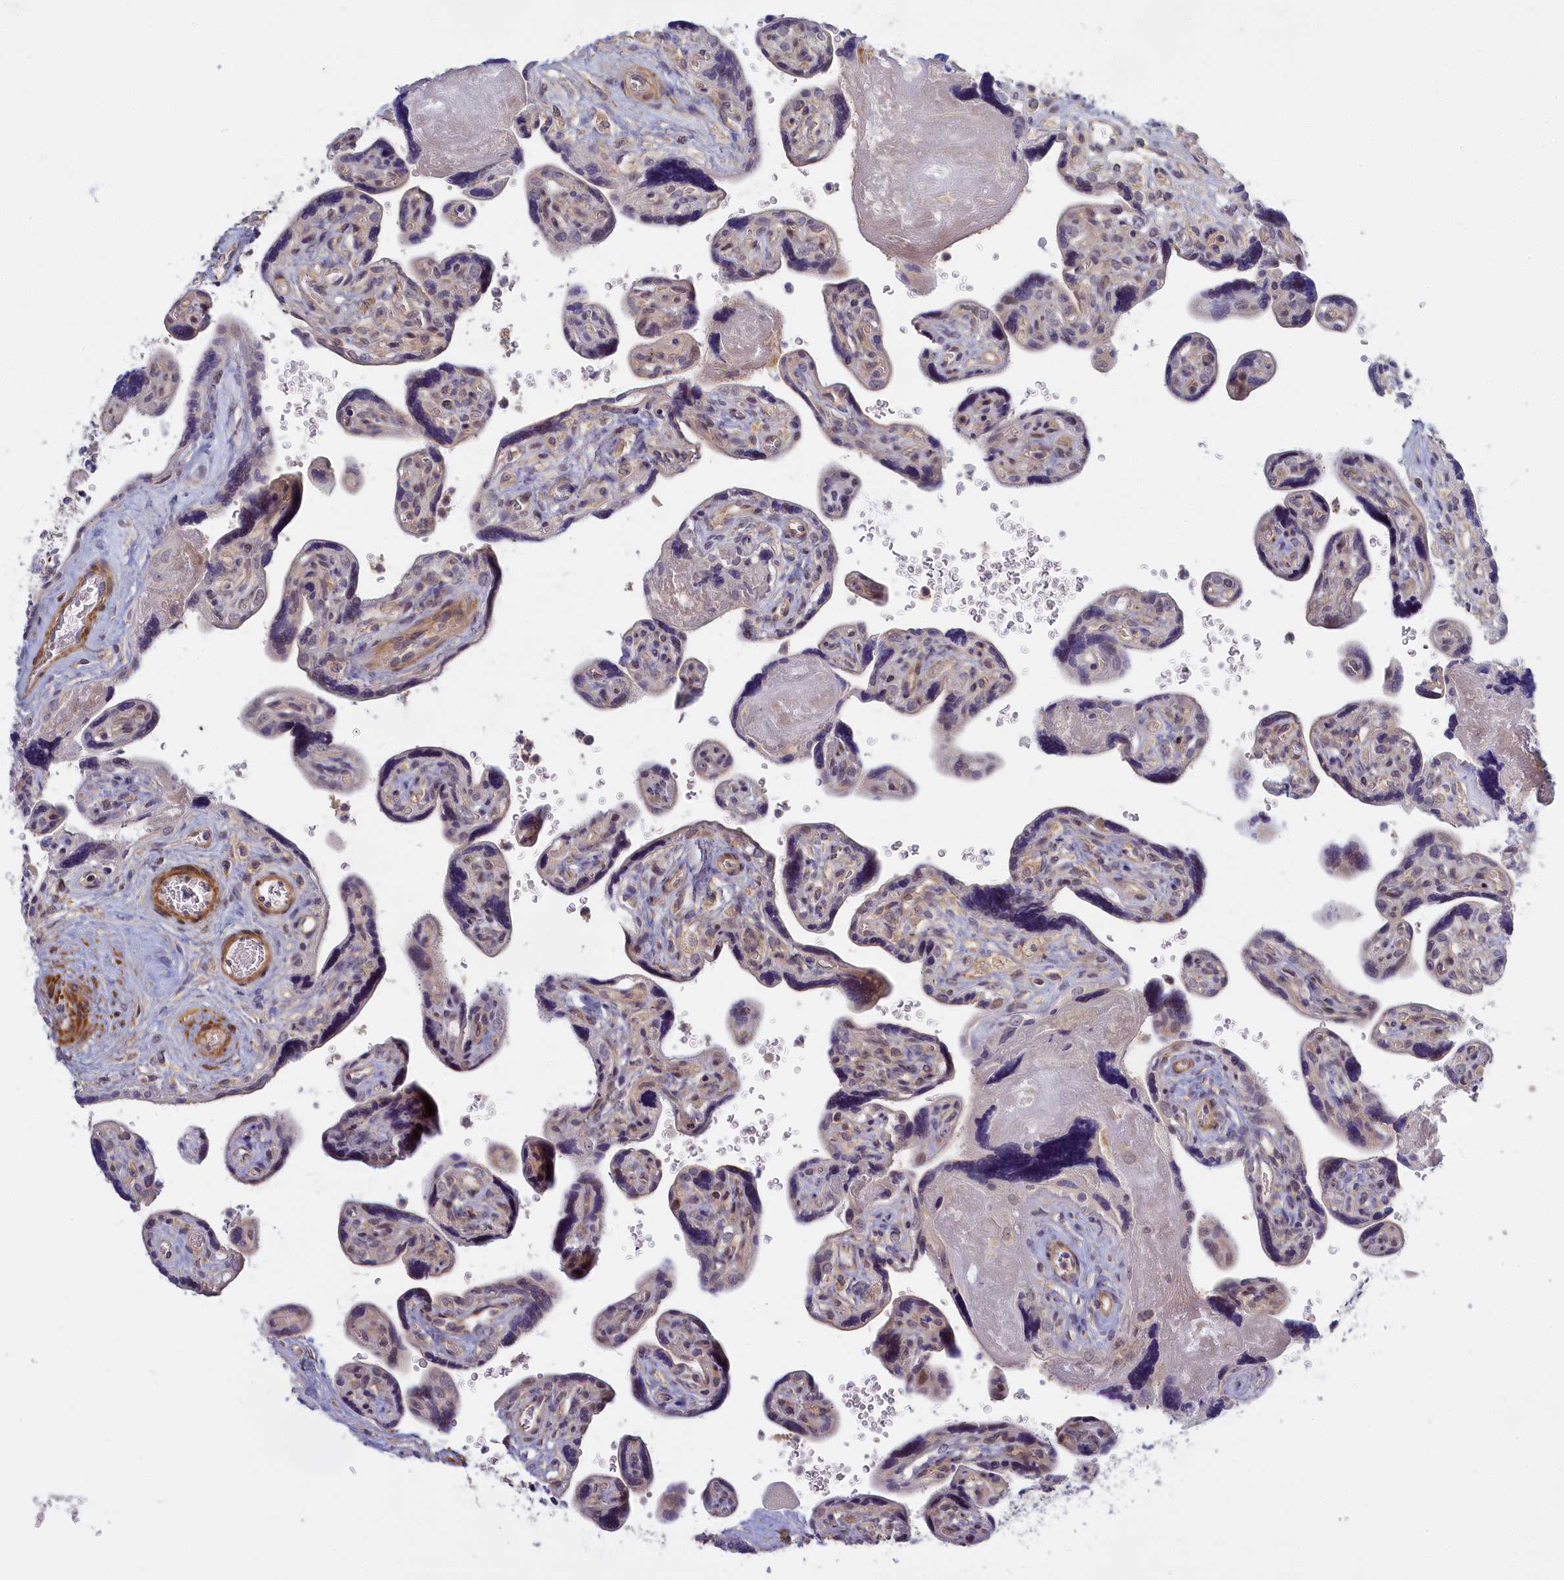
{"staining": {"intensity": "negative", "quantity": "none", "location": "none"}, "tissue": "placenta", "cell_type": "Trophoblastic cells", "image_type": "normal", "snomed": [{"axis": "morphology", "description": "Normal tissue, NOS"}, {"axis": "topography", "description": "Placenta"}], "caption": "Trophoblastic cells are negative for brown protein staining in benign placenta. (Brightfield microscopy of DAB IHC at high magnification).", "gene": "TRPM4", "patient": {"sex": "female", "age": 39}}